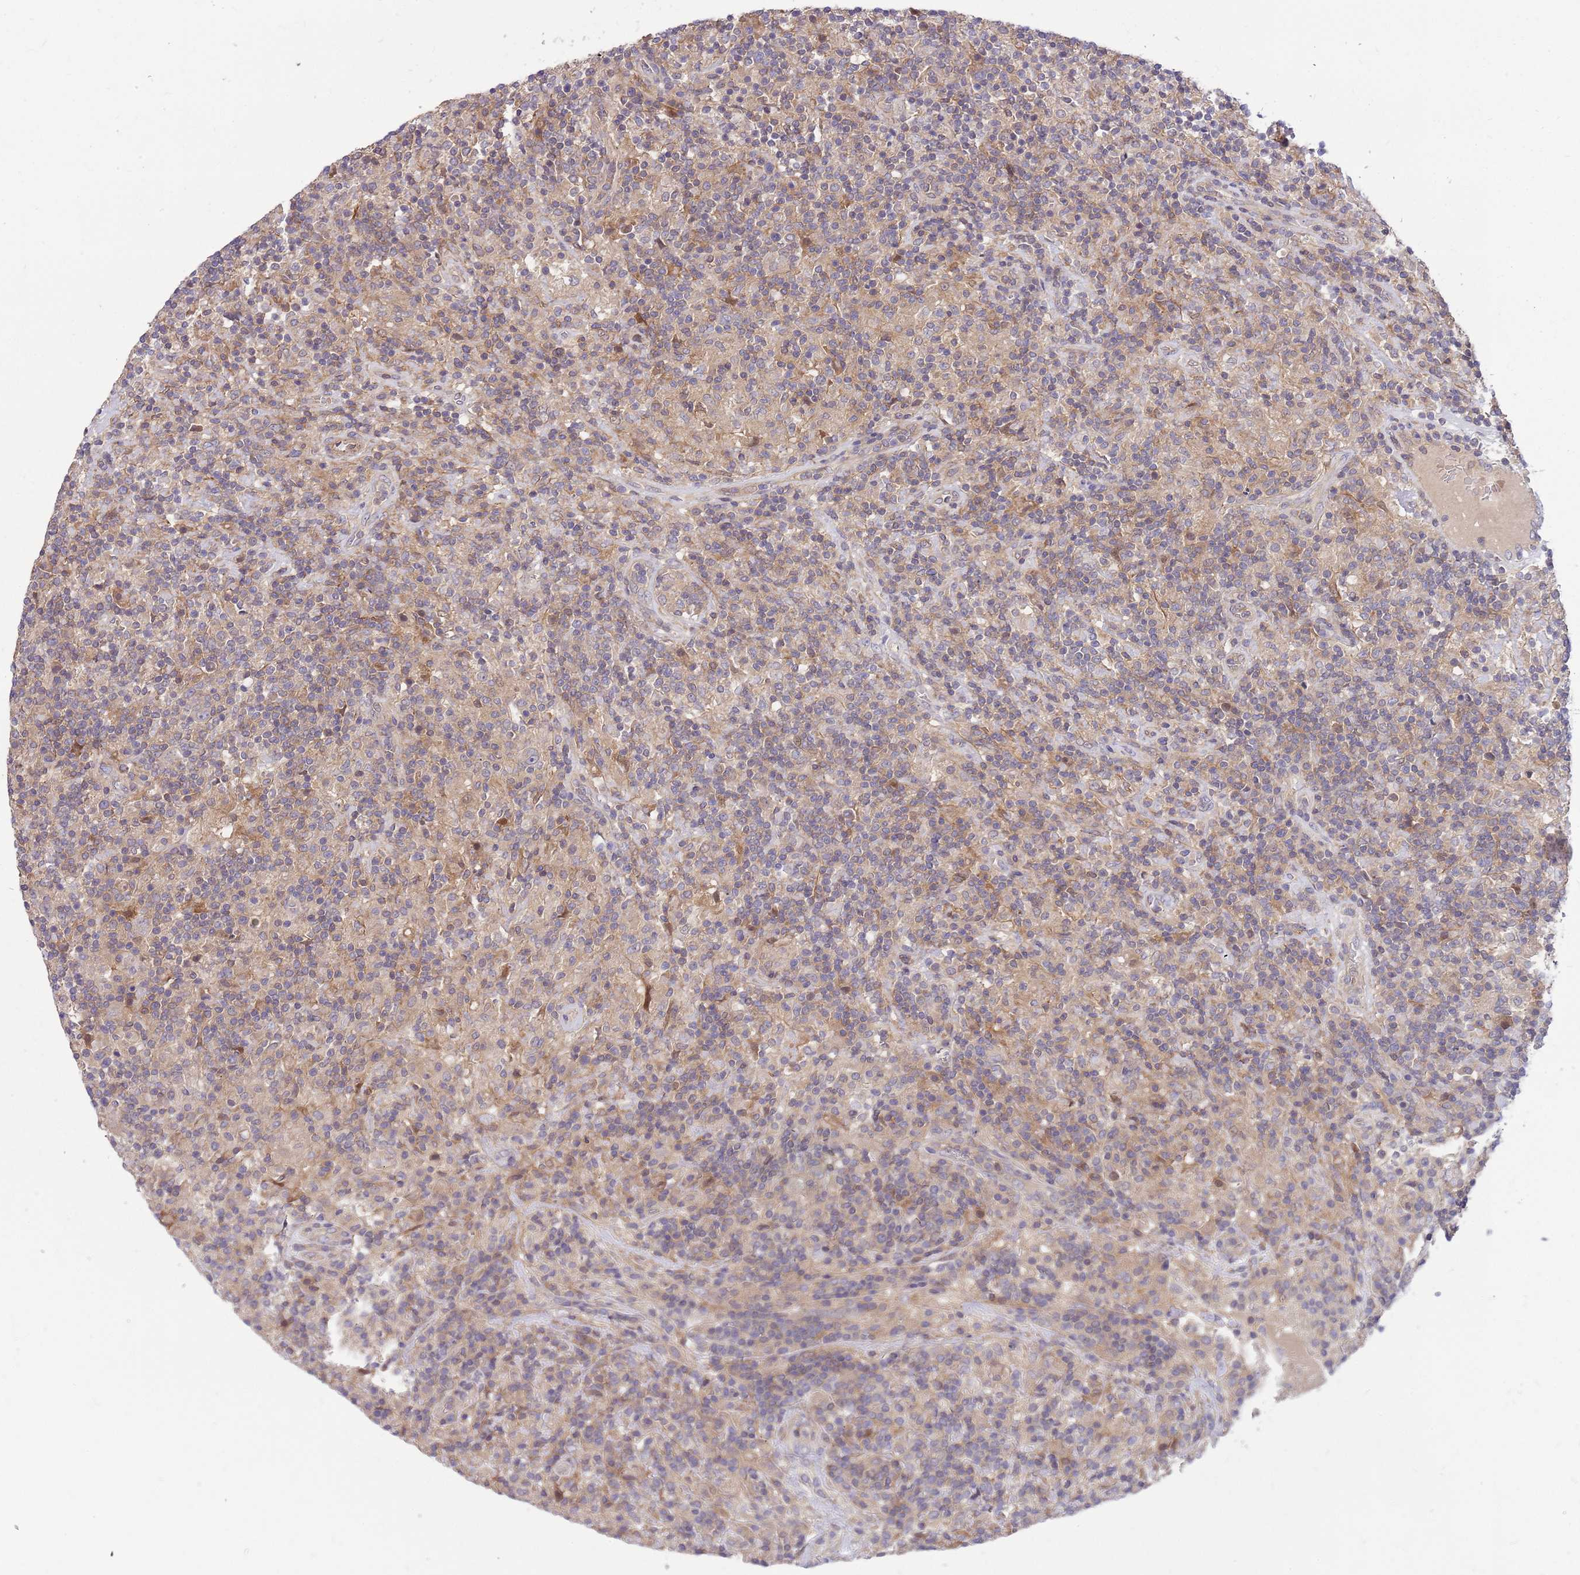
{"staining": {"intensity": "negative", "quantity": "none", "location": "none"}, "tissue": "lymphoma", "cell_type": "Tumor cells", "image_type": "cancer", "snomed": [{"axis": "morphology", "description": "Hodgkin's disease, NOS"}, {"axis": "topography", "description": "Lymph node"}], "caption": "DAB (3,3'-diaminobenzidine) immunohistochemical staining of human lymphoma exhibits no significant expression in tumor cells.", "gene": "MVD", "patient": {"sex": "male", "age": 70}}